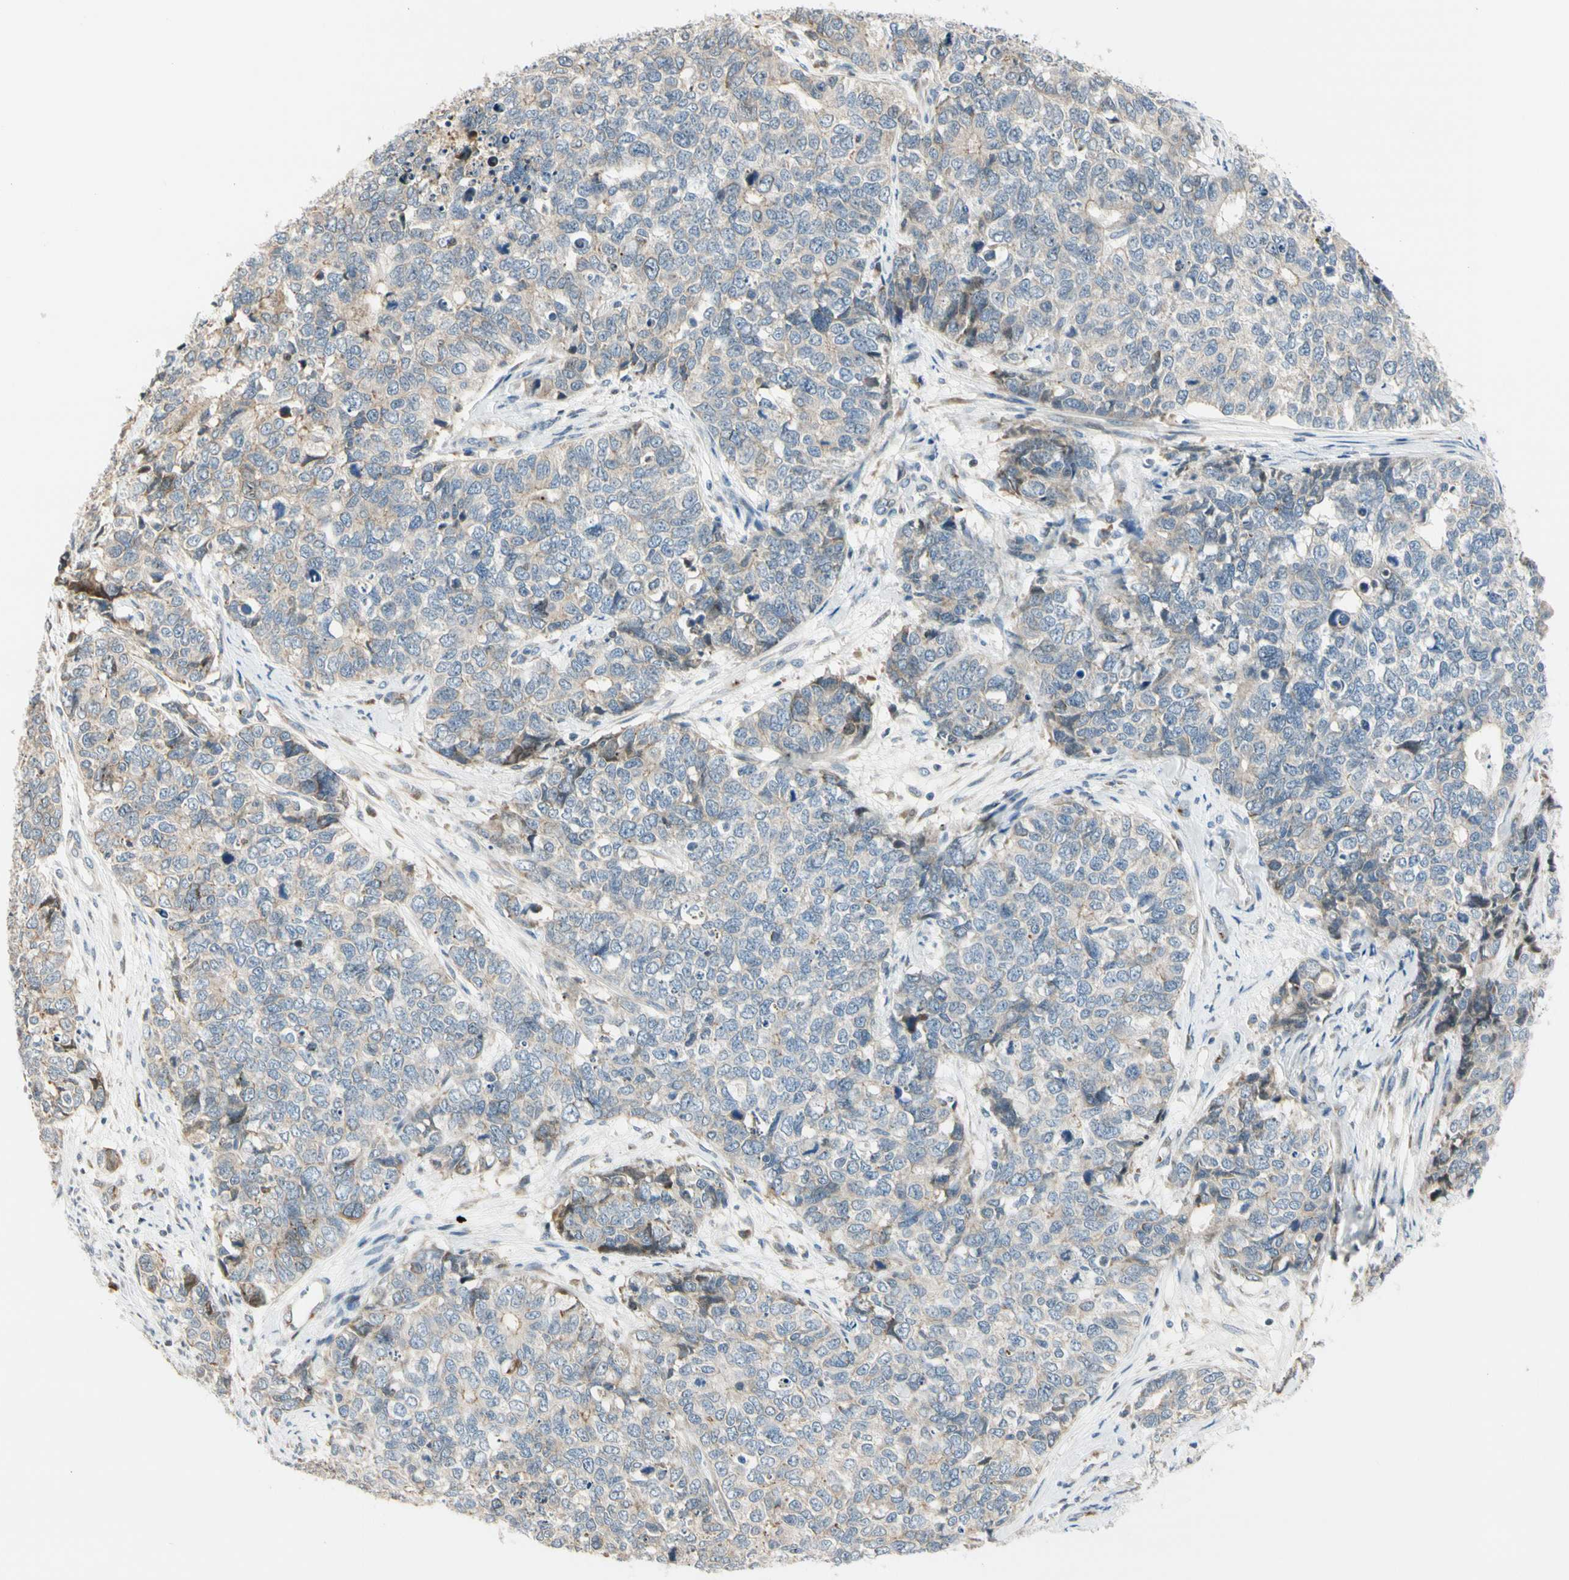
{"staining": {"intensity": "weak", "quantity": "<25%", "location": "cytoplasmic/membranous"}, "tissue": "cervical cancer", "cell_type": "Tumor cells", "image_type": "cancer", "snomed": [{"axis": "morphology", "description": "Squamous cell carcinoma, NOS"}, {"axis": "topography", "description": "Cervix"}], "caption": "The image demonstrates no staining of tumor cells in squamous cell carcinoma (cervical).", "gene": "NPDC1", "patient": {"sex": "female", "age": 63}}